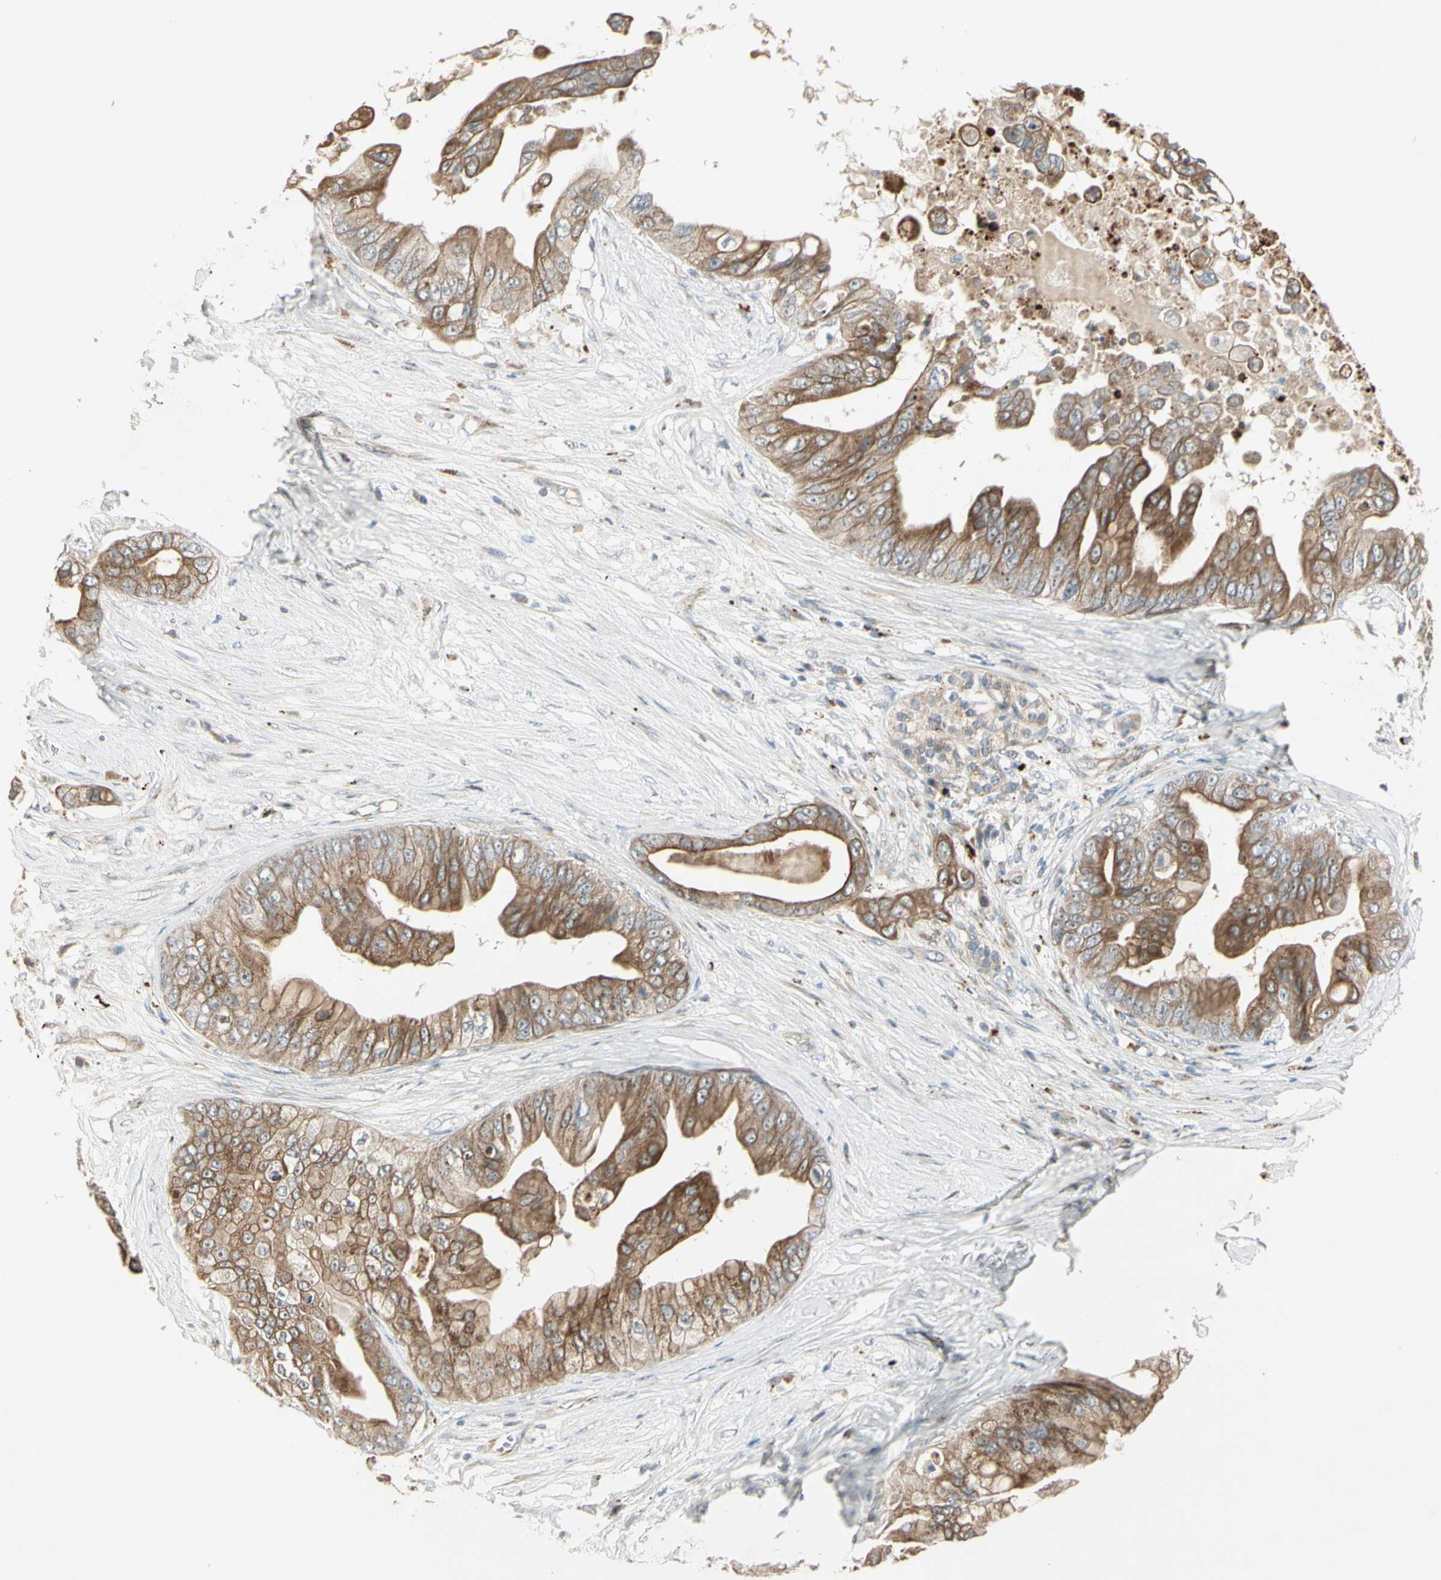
{"staining": {"intensity": "moderate", "quantity": ">75%", "location": "cytoplasmic/membranous"}, "tissue": "pancreatic cancer", "cell_type": "Tumor cells", "image_type": "cancer", "snomed": [{"axis": "morphology", "description": "Adenocarcinoma, NOS"}, {"axis": "topography", "description": "Pancreas"}], "caption": "Protein staining reveals moderate cytoplasmic/membranous staining in approximately >75% of tumor cells in pancreatic cancer (adenocarcinoma).", "gene": "NDFIP1", "patient": {"sex": "female", "age": 75}}